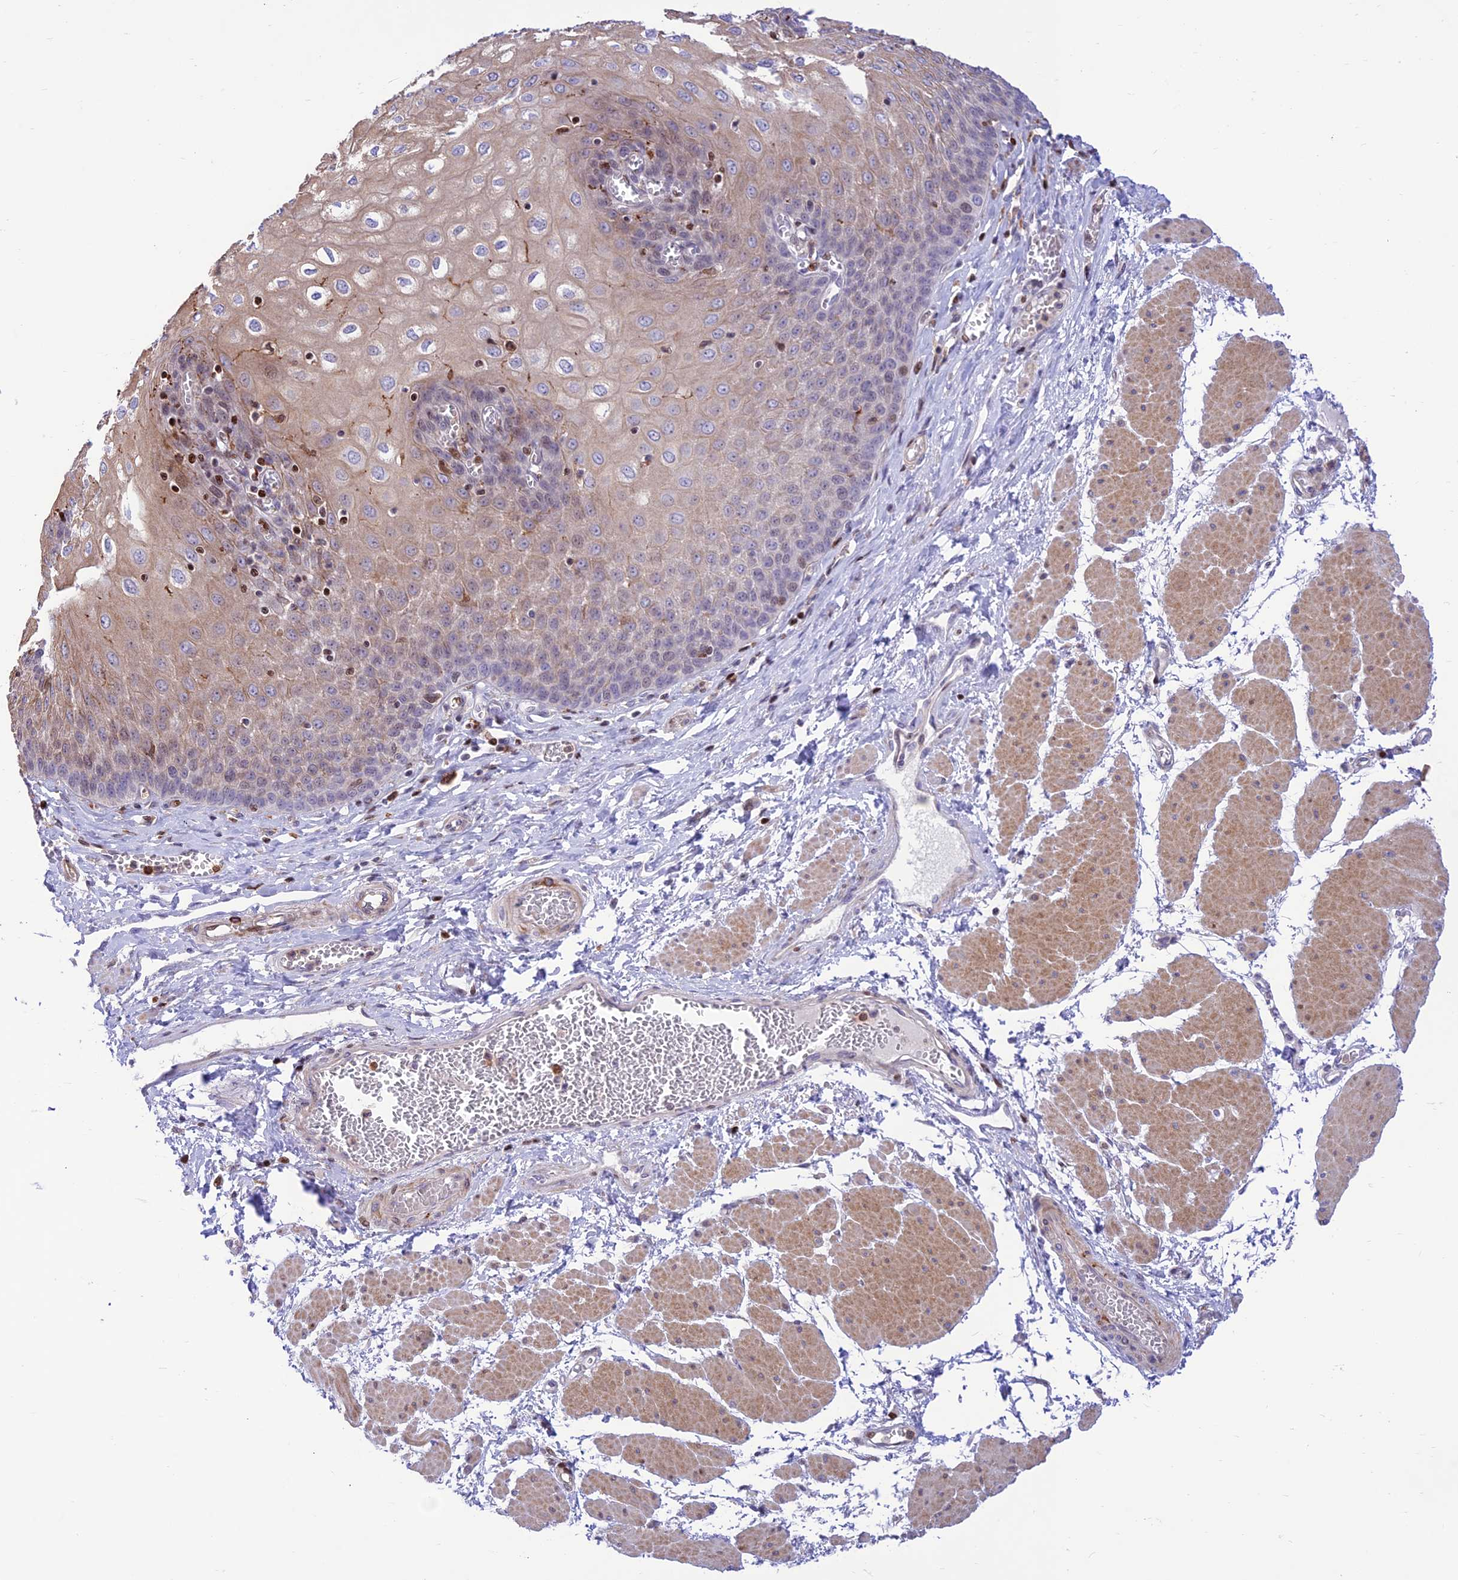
{"staining": {"intensity": "weak", "quantity": "25%-75%", "location": "cytoplasmic/membranous"}, "tissue": "esophagus", "cell_type": "Squamous epithelial cells", "image_type": "normal", "snomed": [{"axis": "morphology", "description": "Normal tissue, NOS"}, {"axis": "topography", "description": "Esophagus"}], "caption": "High-magnification brightfield microscopy of benign esophagus stained with DAB (brown) and counterstained with hematoxylin (blue). squamous epithelial cells exhibit weak cytoplasmic/membranous positivity is seen in approximately25%-75% of cells.", "gene": "FAM186B", "patient": {"sex": "male", "age": 60}}